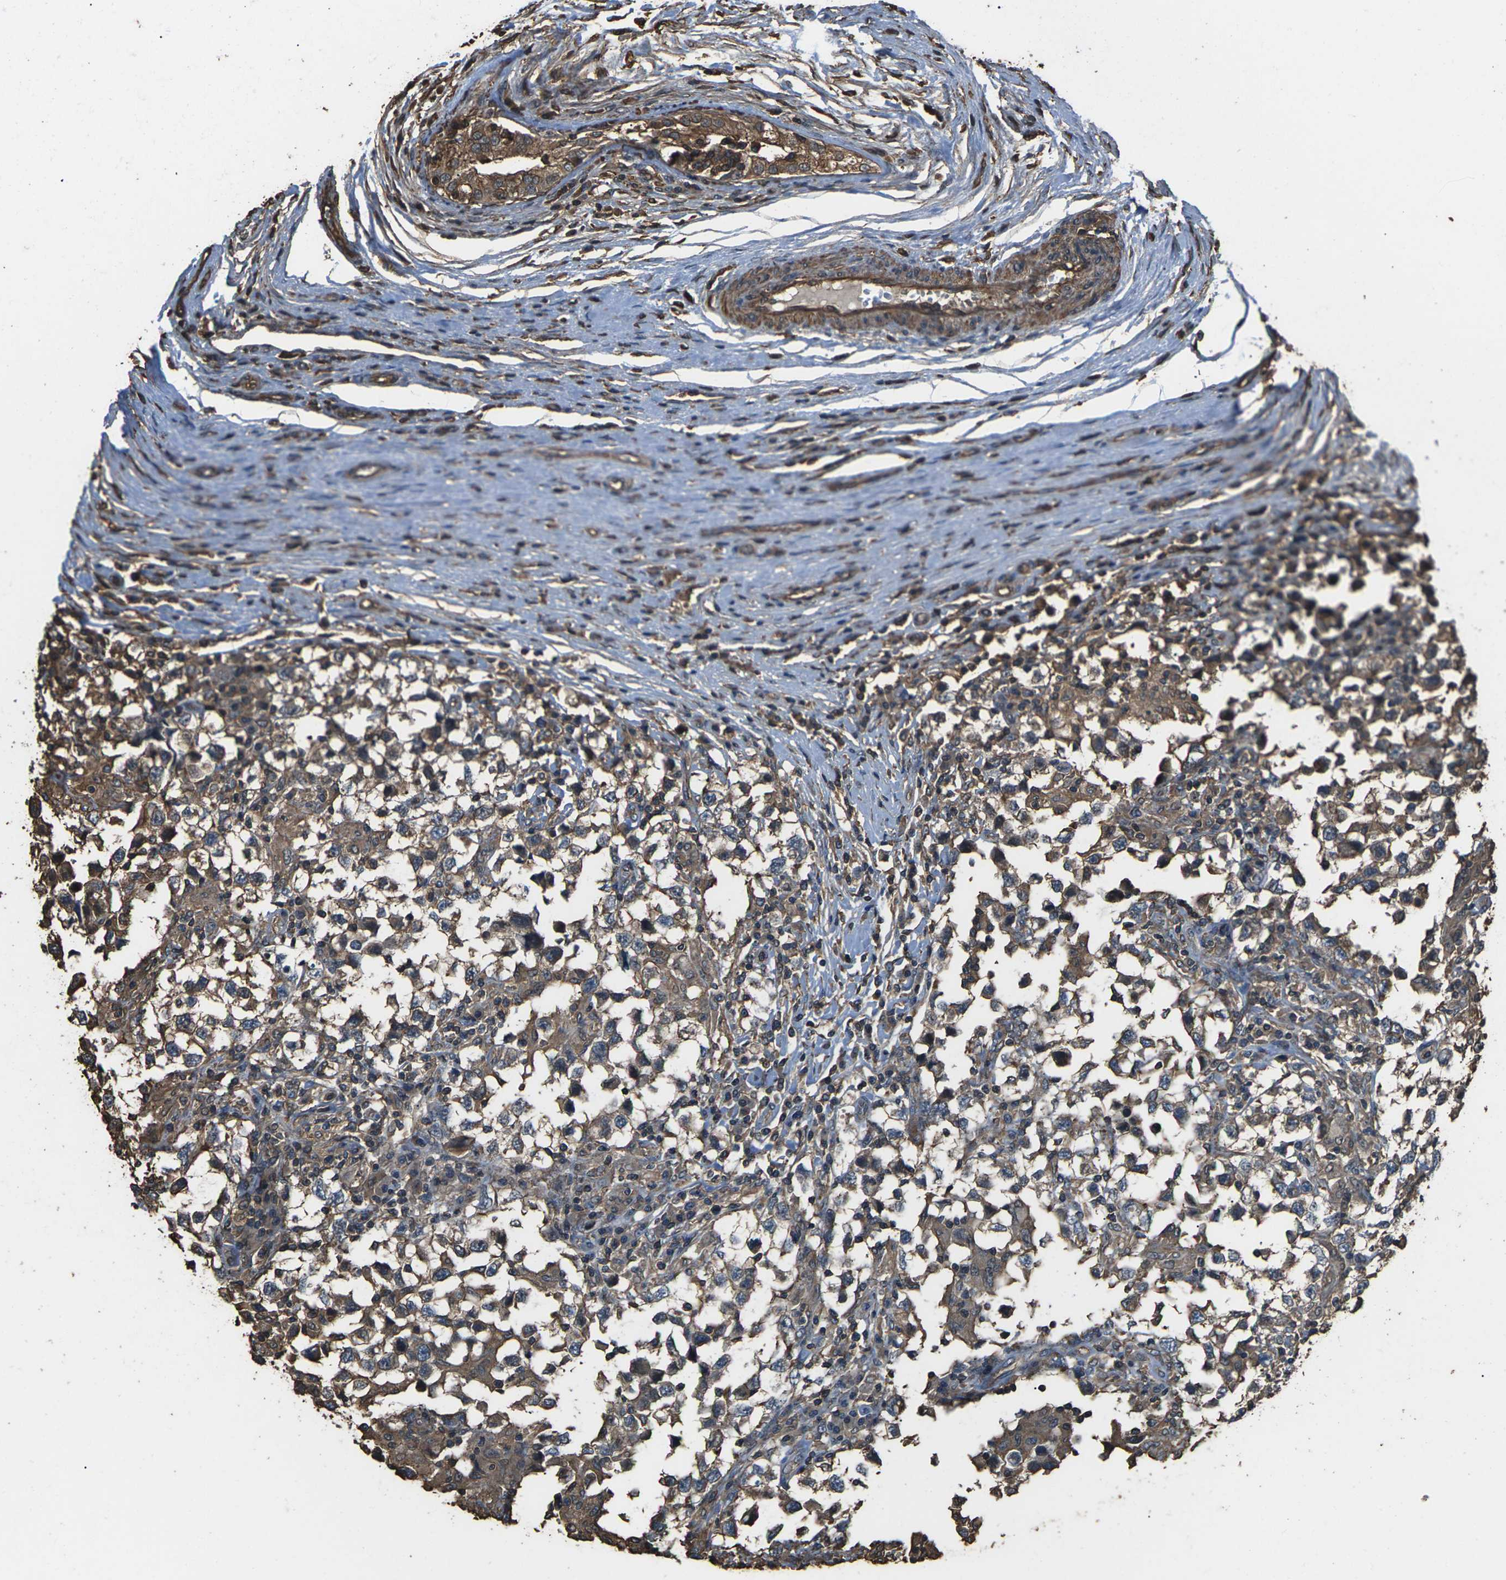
{"staining": {"intensity": "moderate", "quantity": ">75%", "location": "cytoplasmic/membranous"}, "tissue": "testis cancer", "cell_type": "Tumor cells", "image_type": "cancer", "snomed": [{"axis": "morphology", "description": "Carcinoma, Embryonal, NOS"}, {"axis": "topography", "description": "Testis"}], "caption": "Protein expression by IHC exhibits moderate cytoplasmic/membranous expression in approximately >75% of tumor cells in embryonal carcinoma (testis).", "gene": "DHPS", "patient": {"sex": "male", "age": 21}}